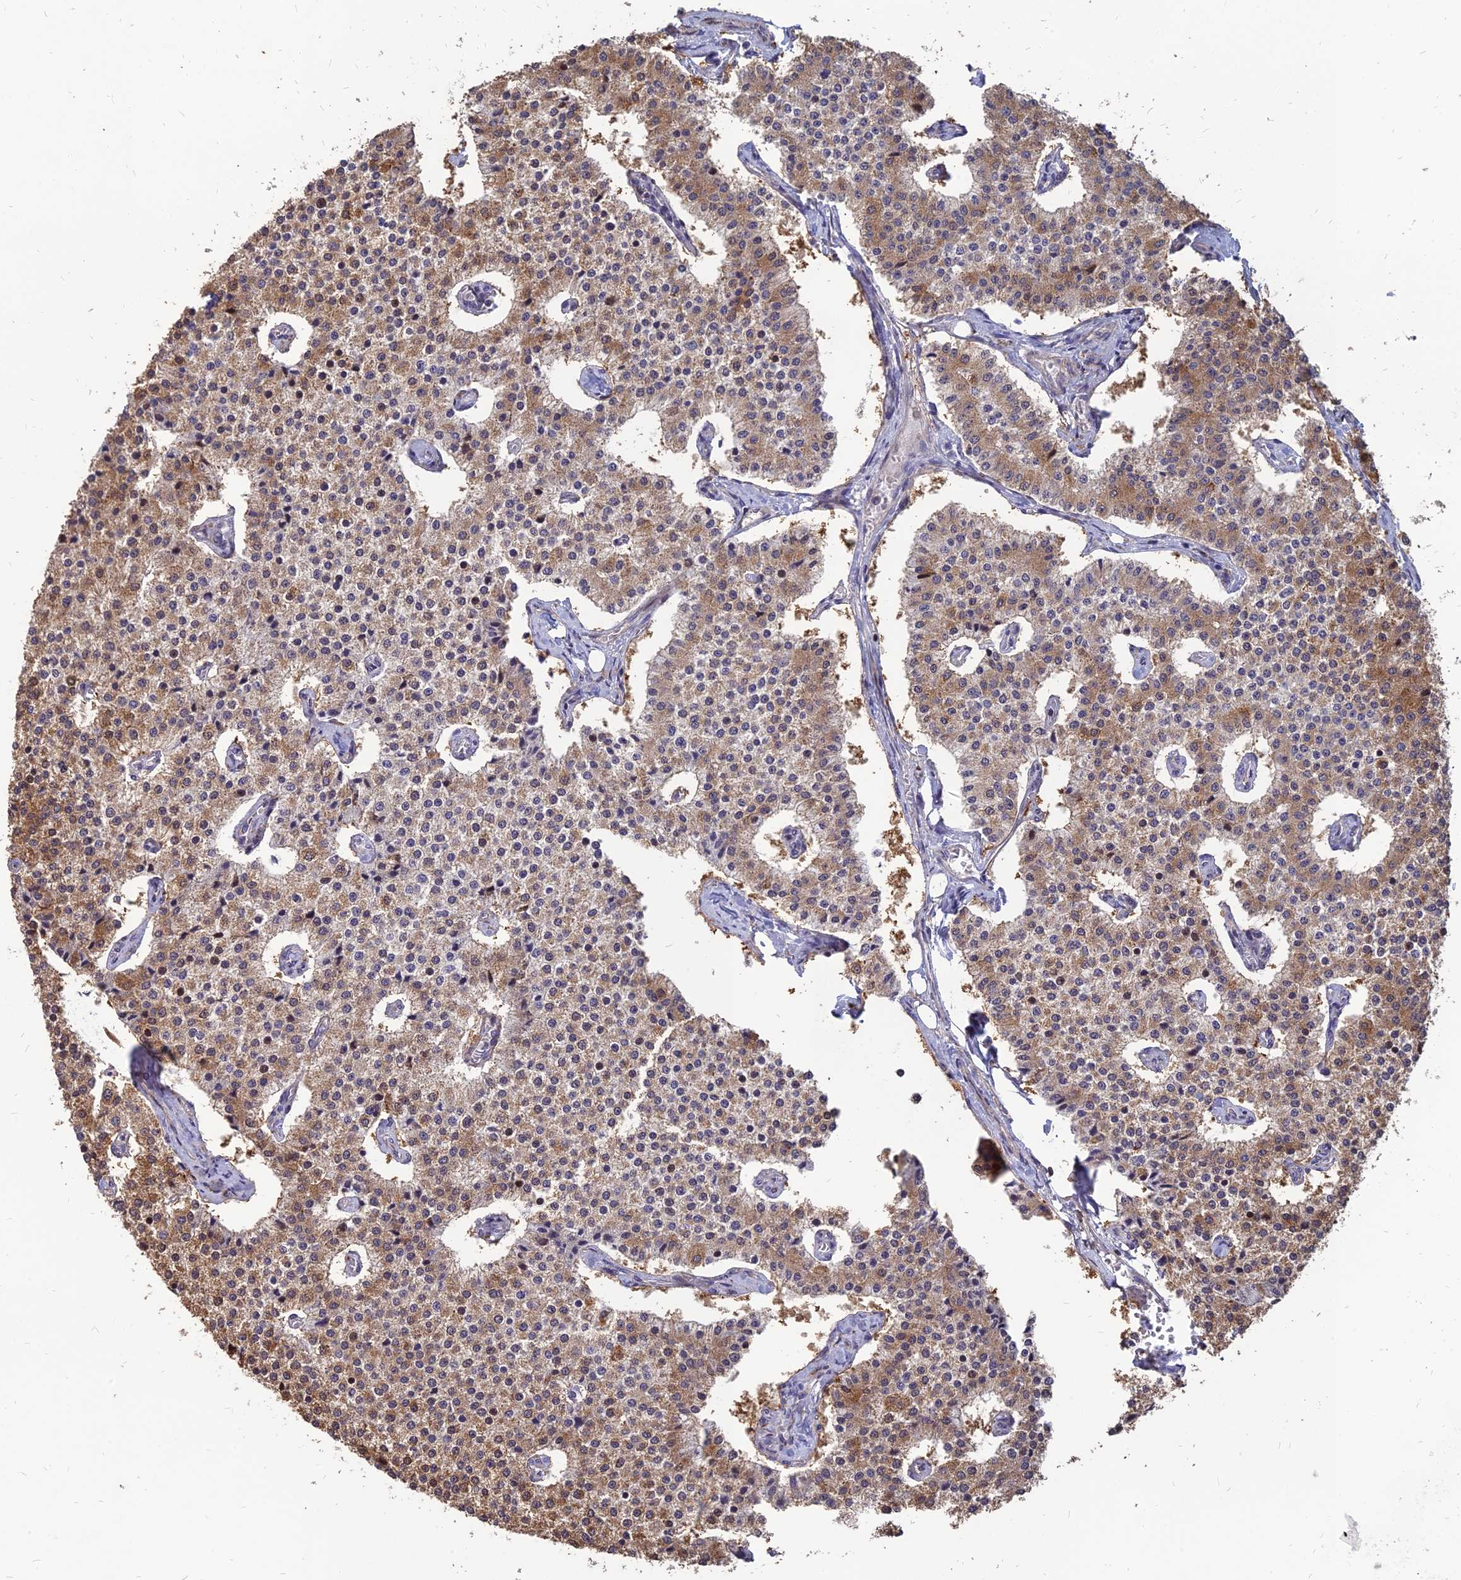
{"staining": {"intensity": "moderate", "quantity": ">75%", "location": "cytoplasmic/membranous"}, "tissue": "carcinoid", "cell_type": "Tumor cells", "image_type": "cancer", "snomed": [{"axis": "morphology", "description": "Carcinoid, malignant, NOS"}, {"axis": "topography", "description": "Colon"}], "caption": "High-power microscopy captured an immunohistochemistry (IHC) micrograph of carcinoid, revealing moderate cytoplasmic/membranous positivity in about >75% of tumor cells.", "gene": "ST3GAL6", "patient": {"sex": "female", "age": 52}}